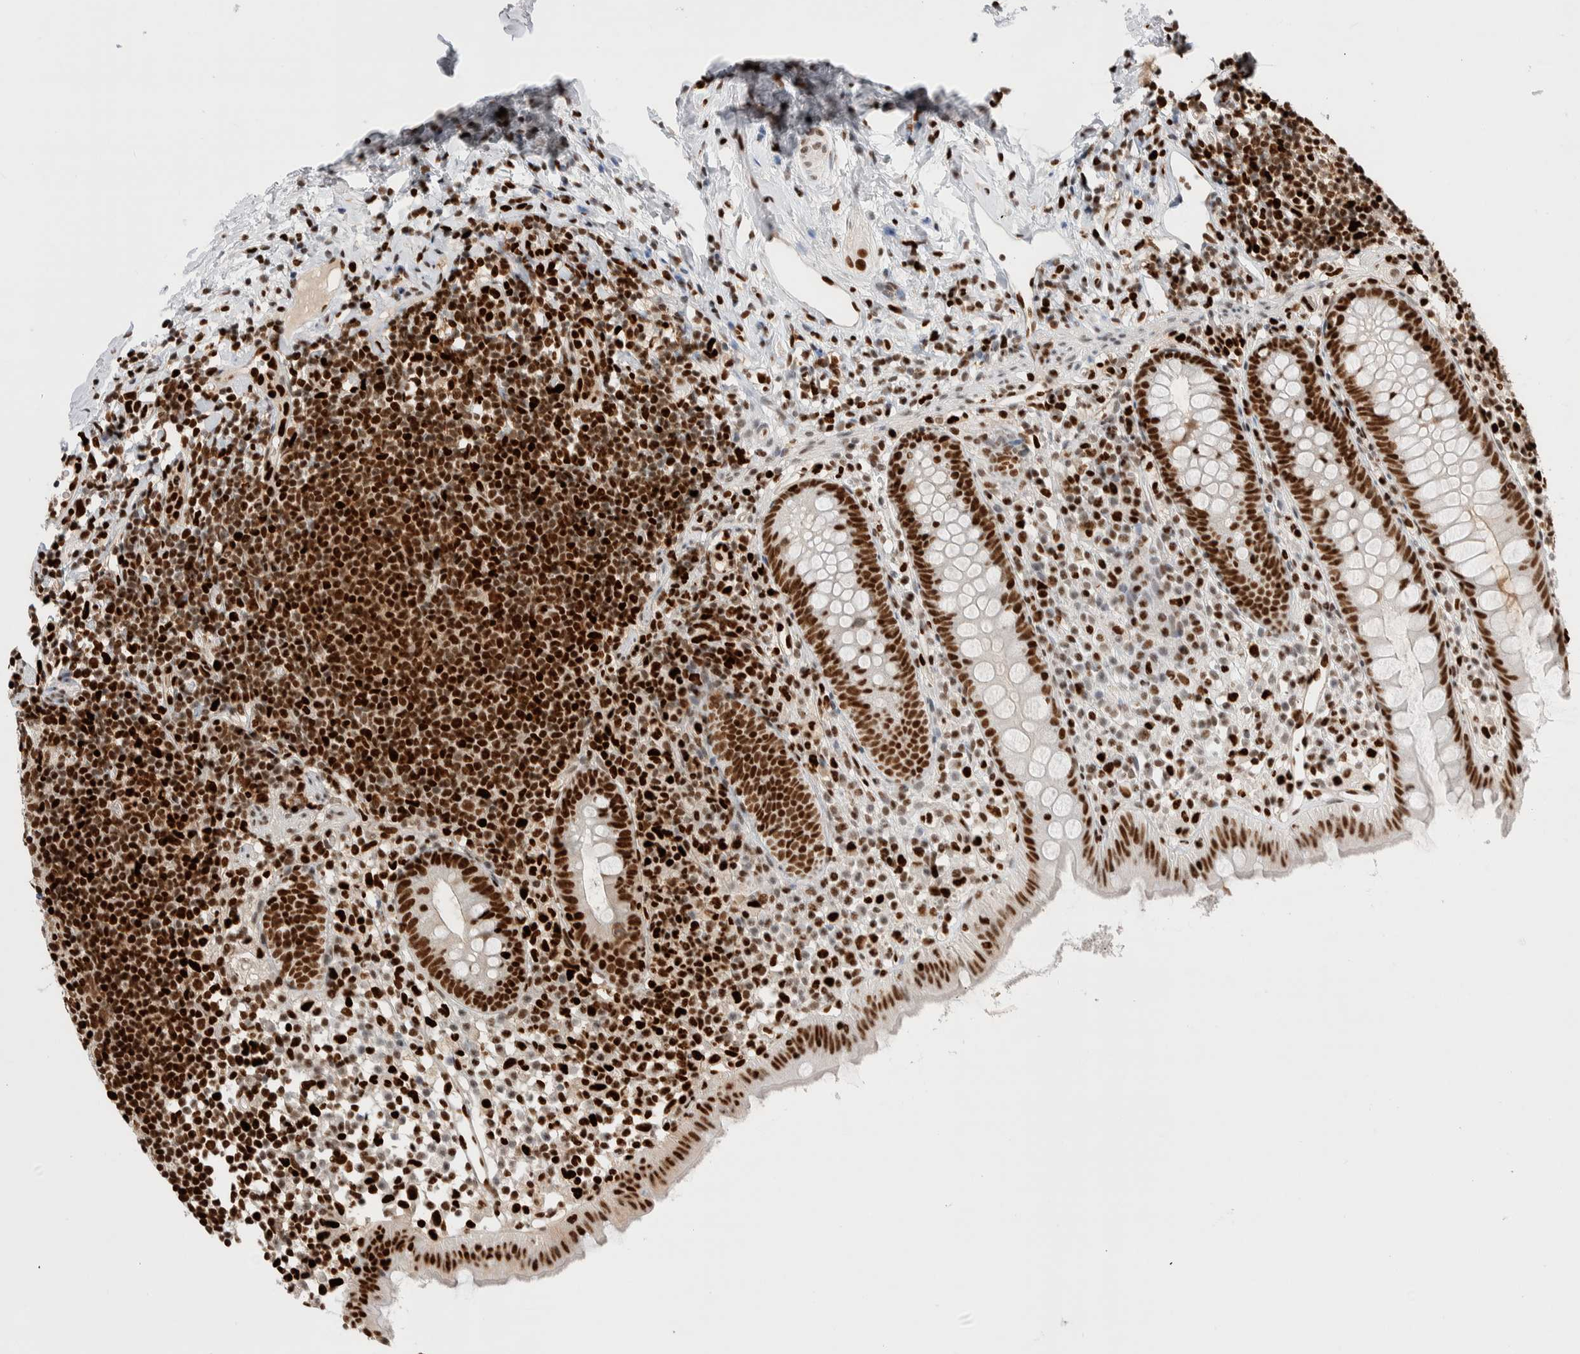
{"staining": {"intensity": "strong", "quantity": ">75%", "location": "nuclear"}, "tissue": "appendix", "cell_type": "Glandular cells", "image_type": "normal", "snomed": [{"axis": "morphology", "description": "Normal tissue, NOS"}, {"axis": "topography", "description": "Appendix"}], "caption": "IHC (DAB (3,3'-diaminobenzidine)) staining of normal human appendix displays strong nuclear protein staining in about >75% of glandular cells.", "gene": "C17orf49", "patient": {"sex": "female", "age": 20}}